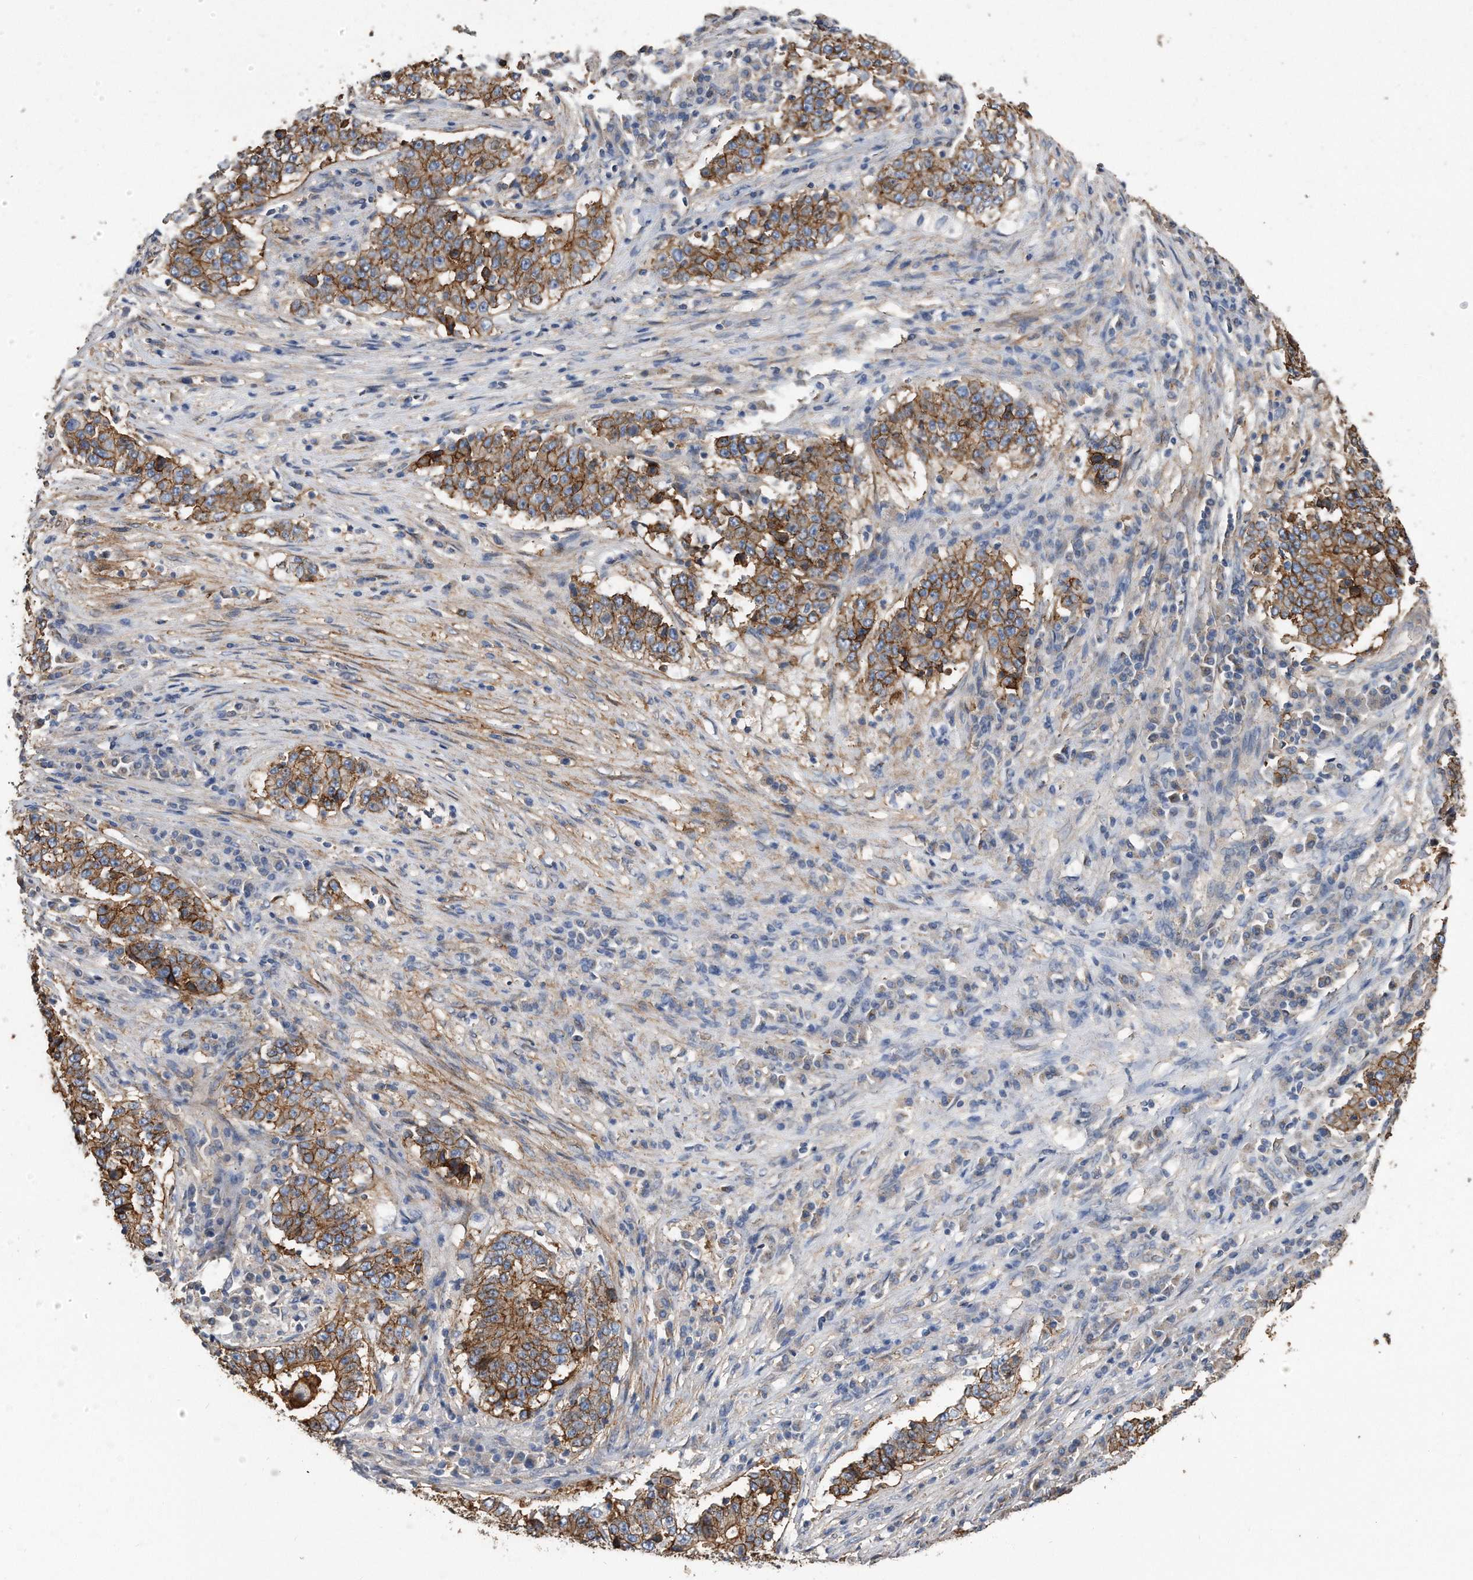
{"staining": {"intensity": "moderate", "quantity": ">75%", "location": "cytoplasmic/membranous"}, "tissue": "stomach cancer", "cell_type": "Tumor cells", "image_type": "cancer", "snomed": [{"axis": "morphology", "description": "Adenocarcinoma, NOS"}, {"axis": "topography", "description": "Stomach"}], "caption": "This micrograph demonstrates immunohistochemistry staining of stomach cancer, with medium moderate cytoplasmic/membranous staining in approximately >75% of tumor cells.", "gene": "CDCP1", "patient": {"sex": "male", "age": 59}}